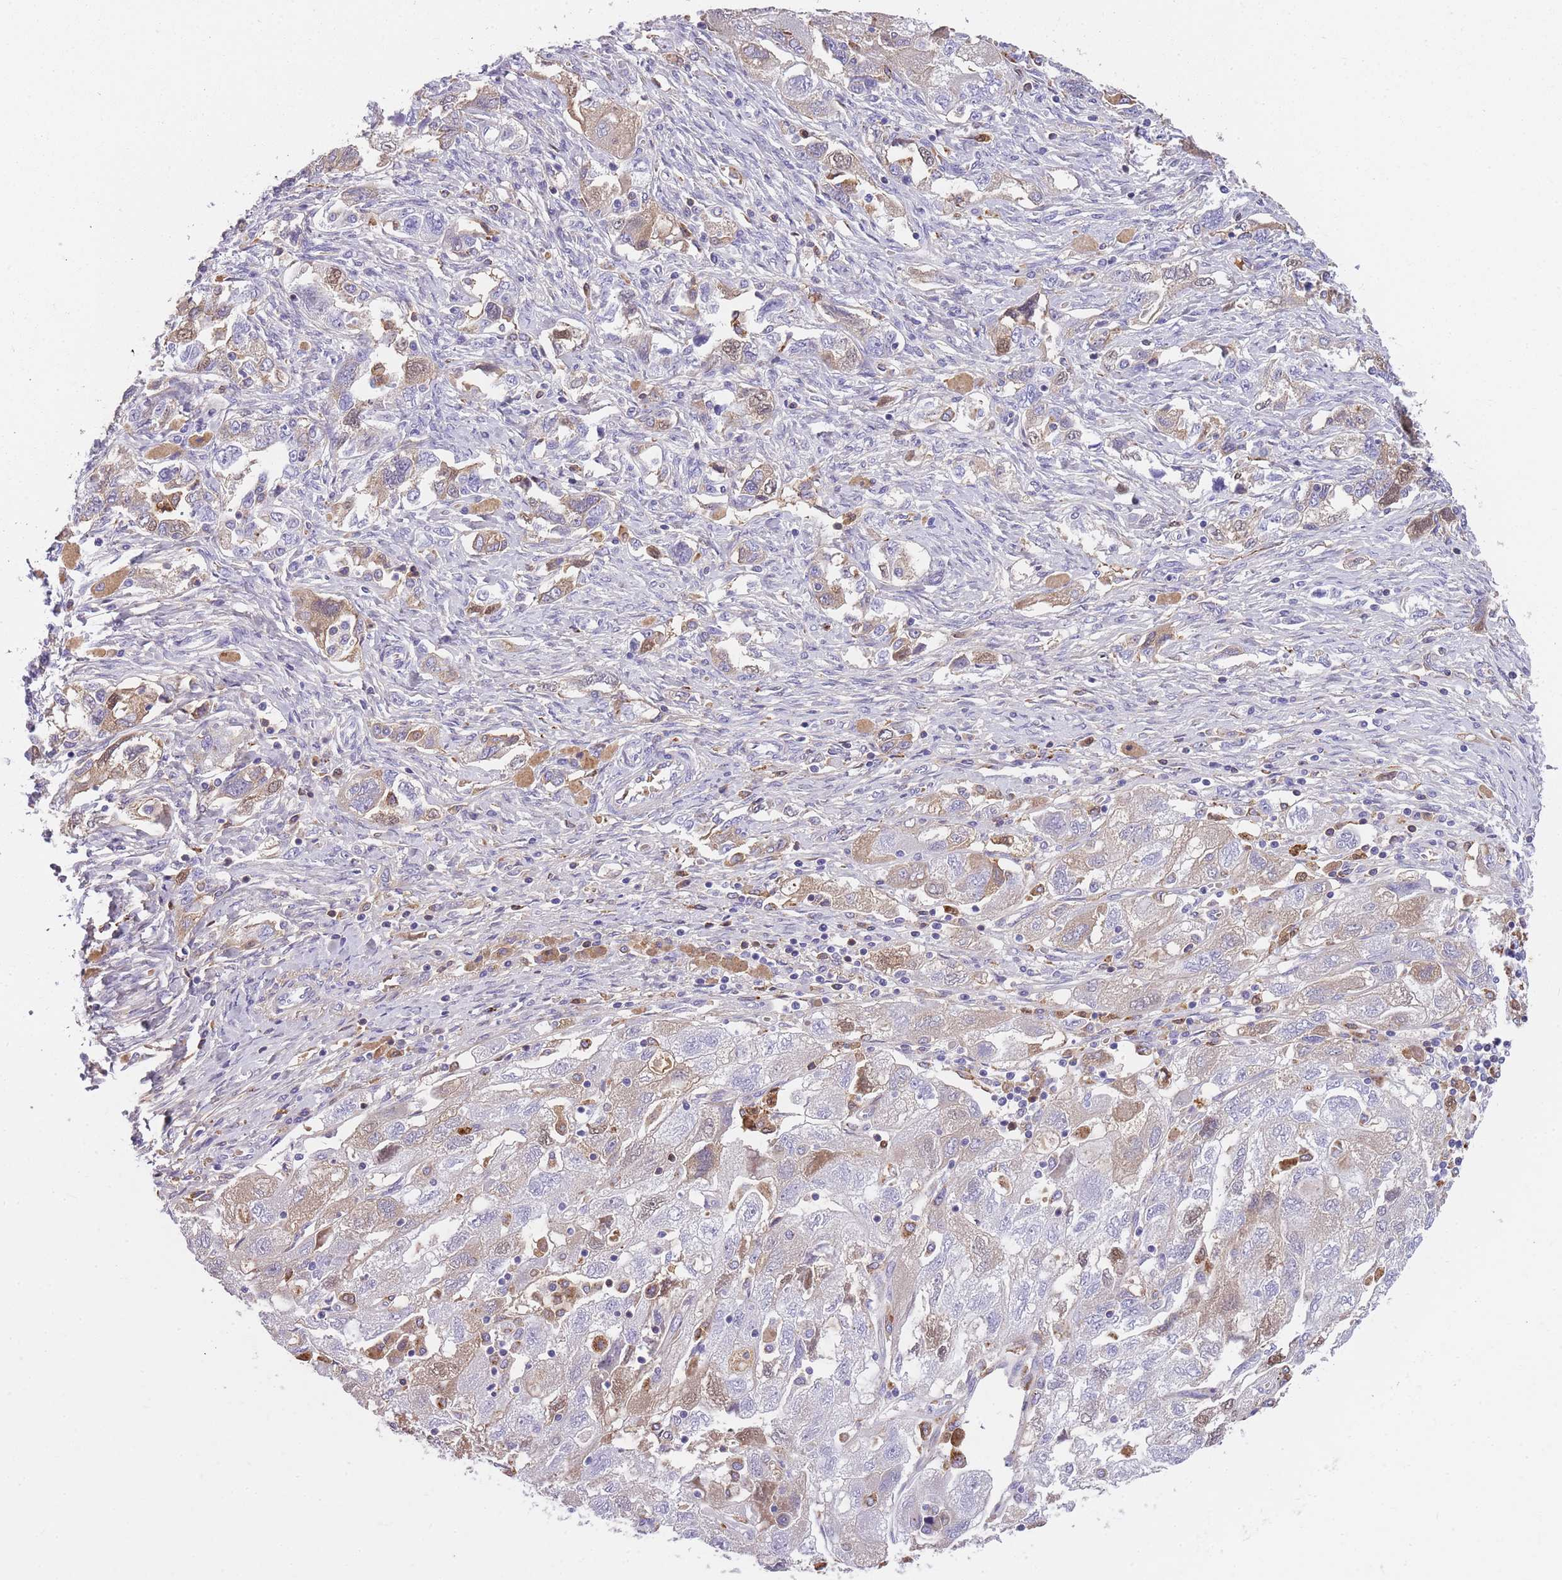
{"staining": {"intensity": "weak", "quantity": "25%-75%", "location": "cytoplasmic/membranous"}, "tissue": "ovarian cancer", "cell_type": "Tumor cells", "image_type": "cancer", "snomed": [{"axis": "morphology", "description": "Carcinoma, NOS"}, {"axis": "morphology", "description": "Cystadenocarcinoma, serous, NOS"}, {"axis": "topography", "description": "Ovary"}], "caption": "IHC of serous cystadenocarcinoma (ovarian) exhibits low levels of weak cytoplasmic/membranous staining in approximately 25%-75% of tumor cells.", "gene": "GNAT1", "patient": {"sex": "female", "age": 69}}